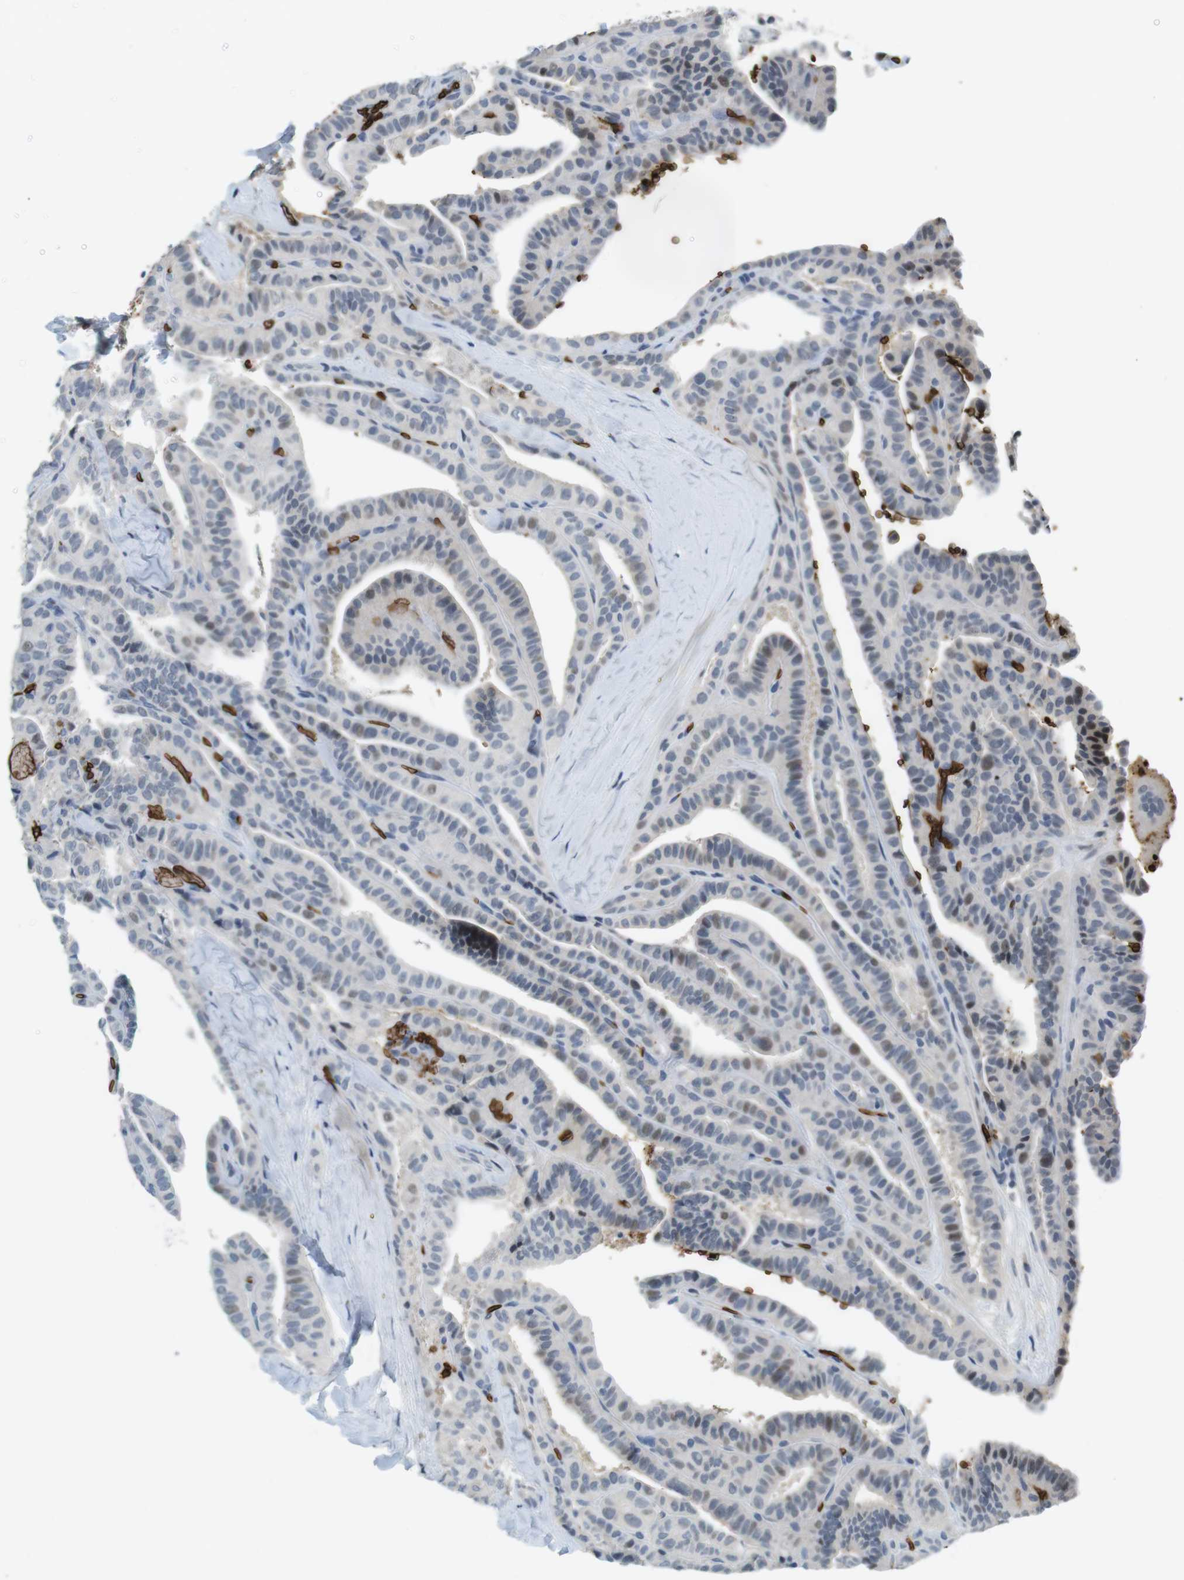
{"staining": {"intensity": "weak", "quantity": "<25%", "location": "cytoplasmic/membranous,nuclear"}, "tissue": "thyroid cancer", "cell_type": "Tumor cells", "image_type": "cancer", "snomed": [{"axis": "morphology", "description": "Papillary adenocarcinoma, NOS"}, {"axis": "topography", "description": "Thyroid gland"}], "caption": "Protein analysis of thyroid cancer shows no significant expression in tumor cells.", "gene": "SLC4A1", "patient": {"sex": "male", "age": 77}}